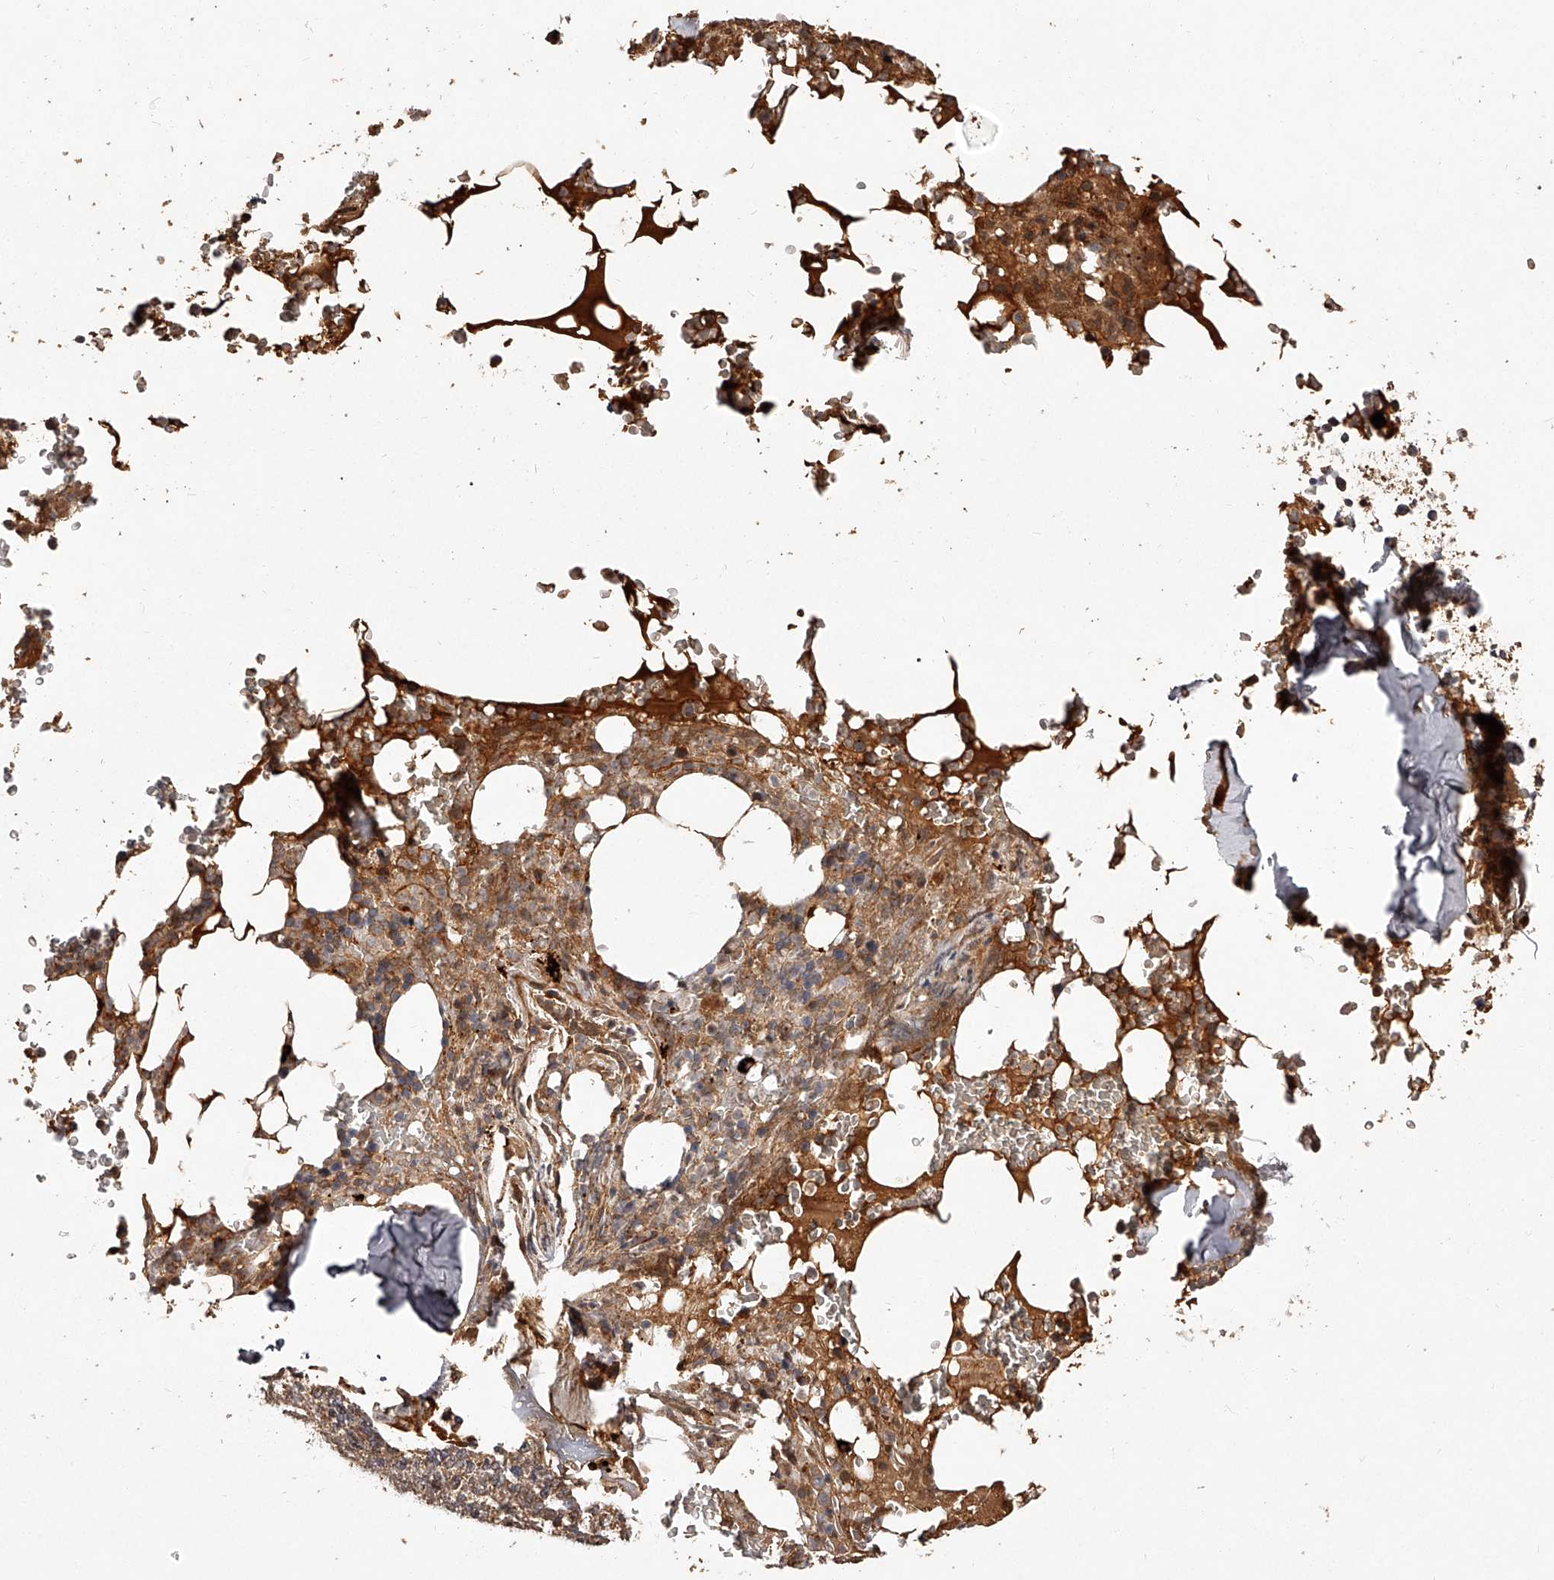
{"staining": {"intensity": "moderate", "quantity": "25%-75%", "location": "cytoplasmic/membranous"}, "tissue": "bone marrow", "cell_type": "Hematopoietic cells", "image_type": "normal", "snomed": [{"axis": "morphology", "description": "Normal tissue, NOS"}, {"axis": "topography", "description": "Bone marrow"}], "caption": "Protein analysis of unremarkable bone marrow shows moderate cytoplasmic/membranous positivity in approximately 25%-75% of hematopoietic cells. (IHC, brightfield microscopy, high magnification).", "gene": "CRYZL1", "patient": {"sex": "male", "age": 58}}